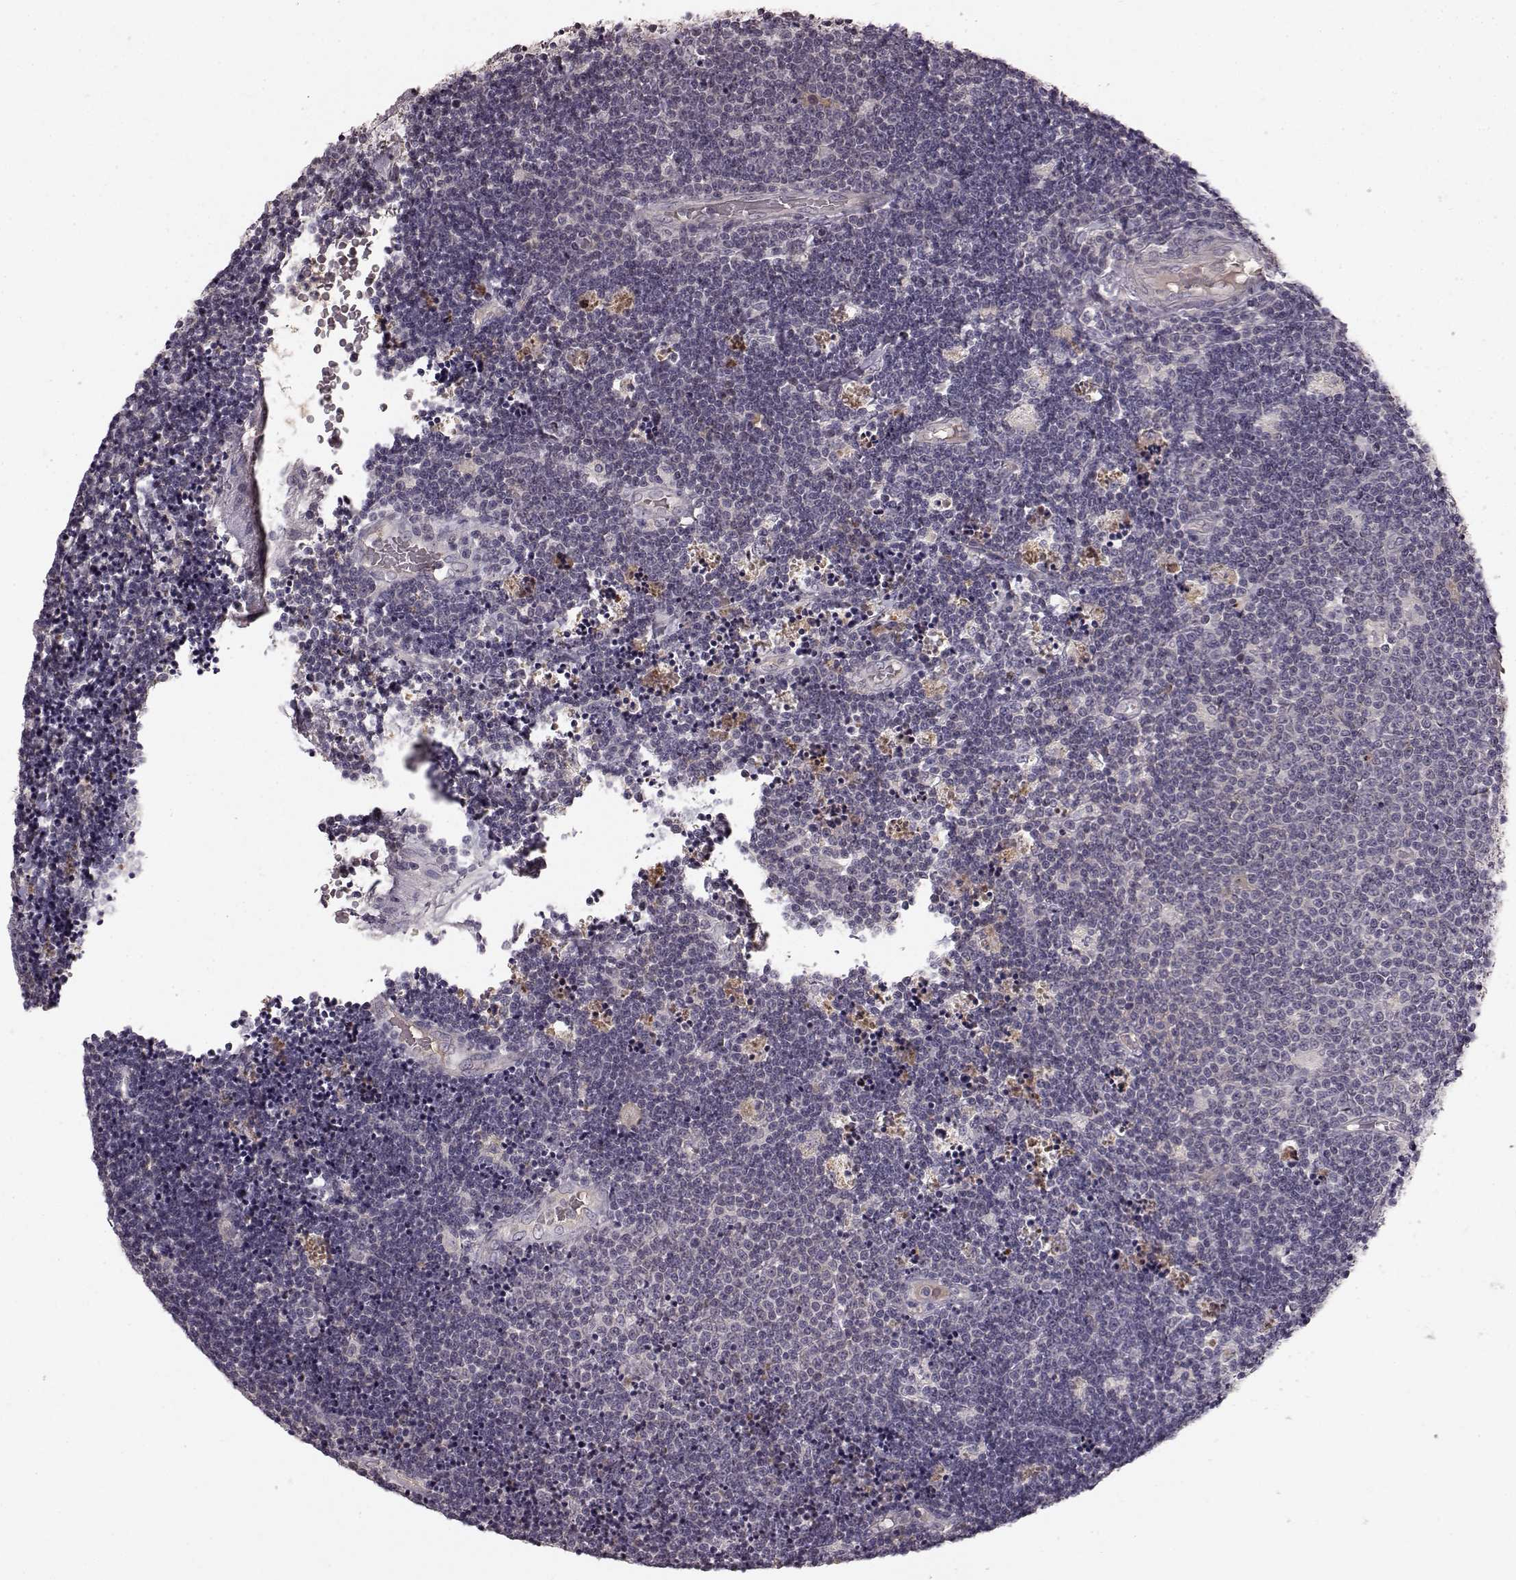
{"staining": {"intensity": "negative", "quantity": "none", "location": "none"}, "tissue": "lymphoma", "cell_type": "Tumor cells", "image_type": "cancer", "snomed": [{"axis": "morphology", "description": "Malignant lymphoma, non-Hodgkin's type, Low grade"}, {"axis": "topography", "description": "Brain"}], "caption": "Lymphoma stained for a protein using immunohistochemistry (IHC) reveals no expression tumor cells.", "gene": "SLC22A18", "patient": {"sex": "female", "age": 66}}